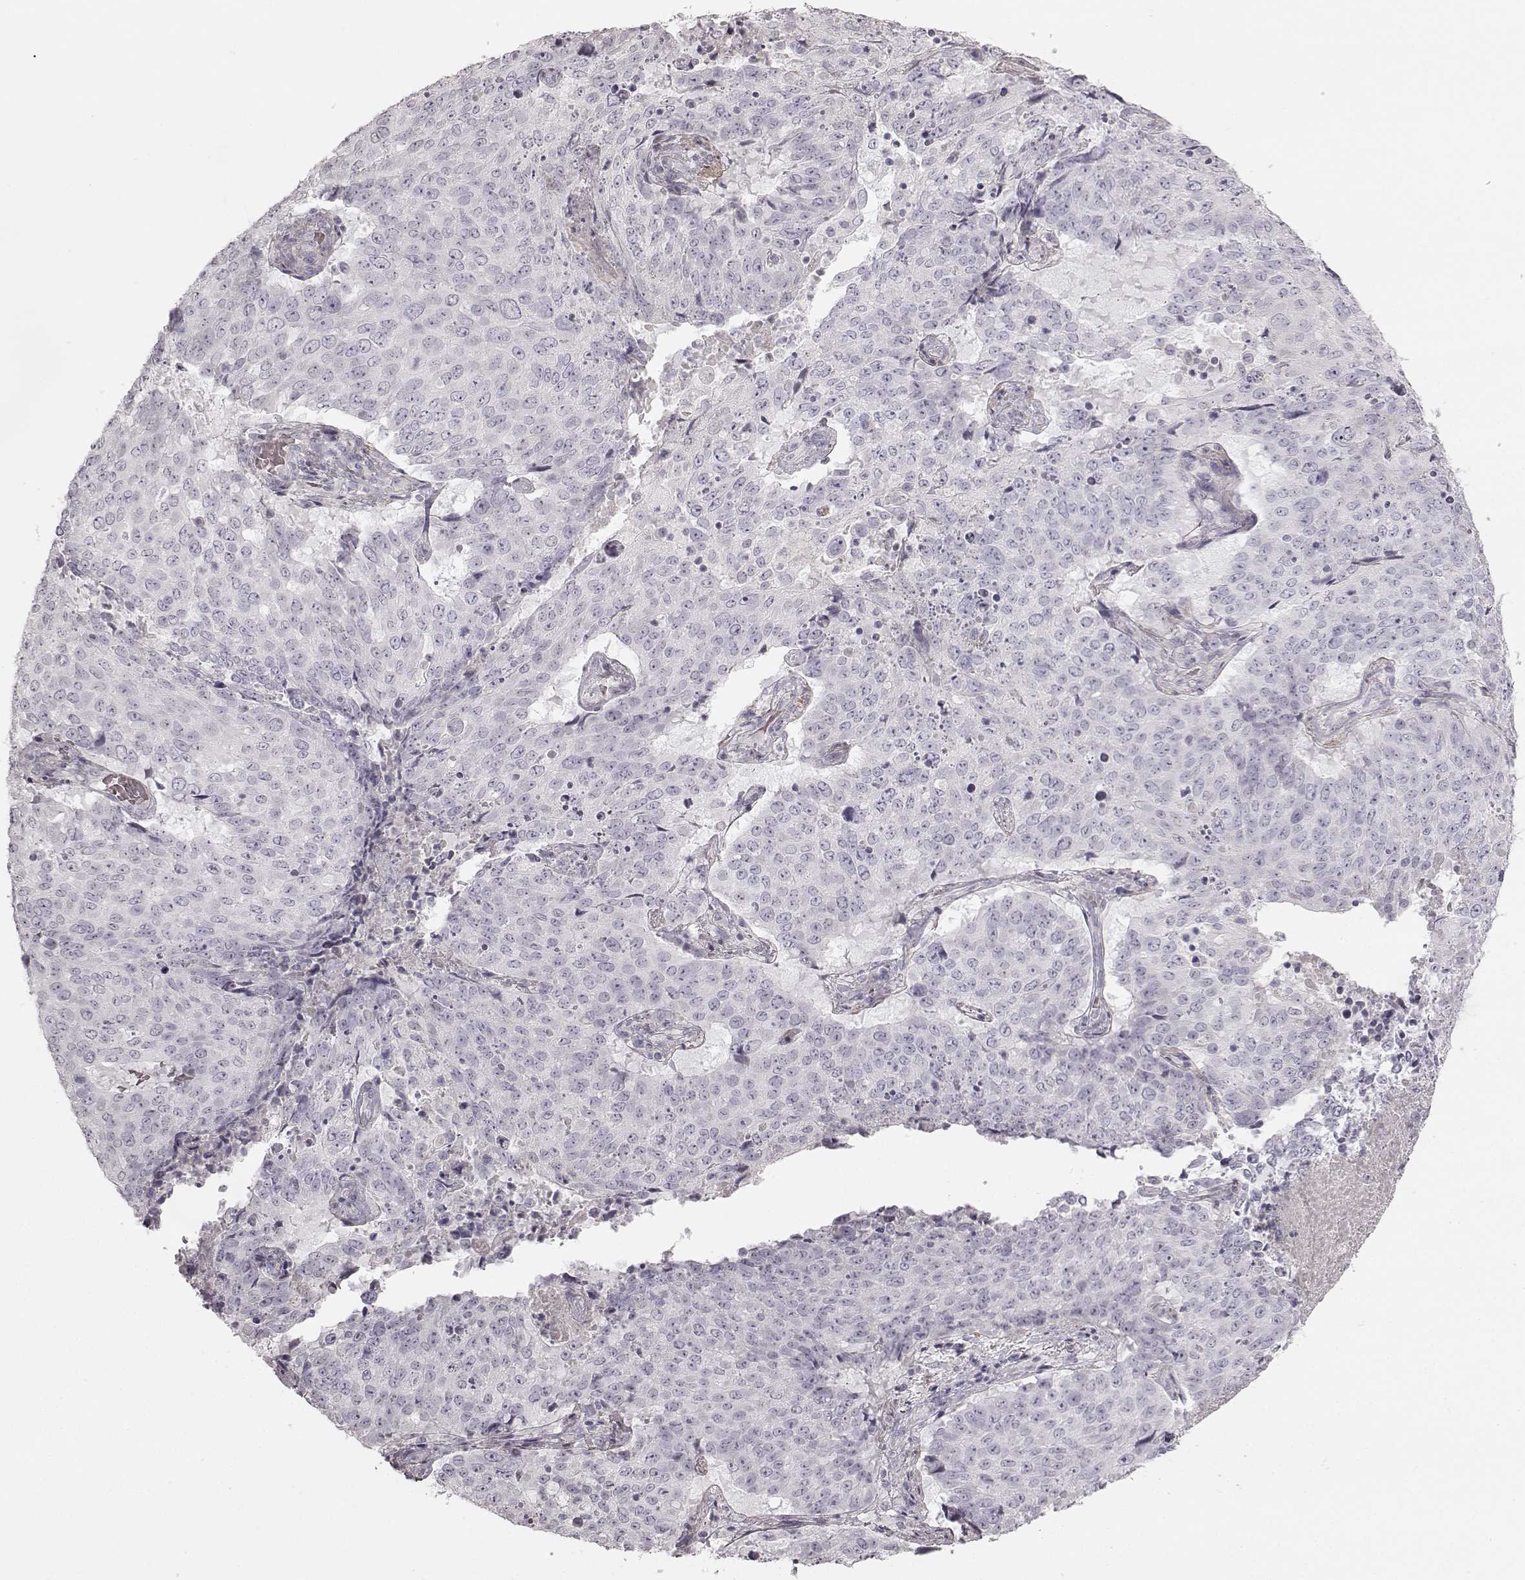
{"staining": {"intensity": "negative", "quantity": "none", "location": "none"}, "tissue": "lung cancer", "cell_type": "Tumor cells", "image_type": "cancer", "snomed": [{"axis": "morphology", "description": "Normal tissue, NOS"}, {"axis": "morphology", "description": "Squamous cell carcinoma, NOS"}, {"axis": "topography", "description": "Bronchus"}, {"axis": "topography", "description": "Lung"}], "caption": "Photomicrograph shows no significant protein expression in tumor cells of lung squamous cell carcinoma.", "gene": "PRLHR", "patient": {"sex": "male", "age": 64}}